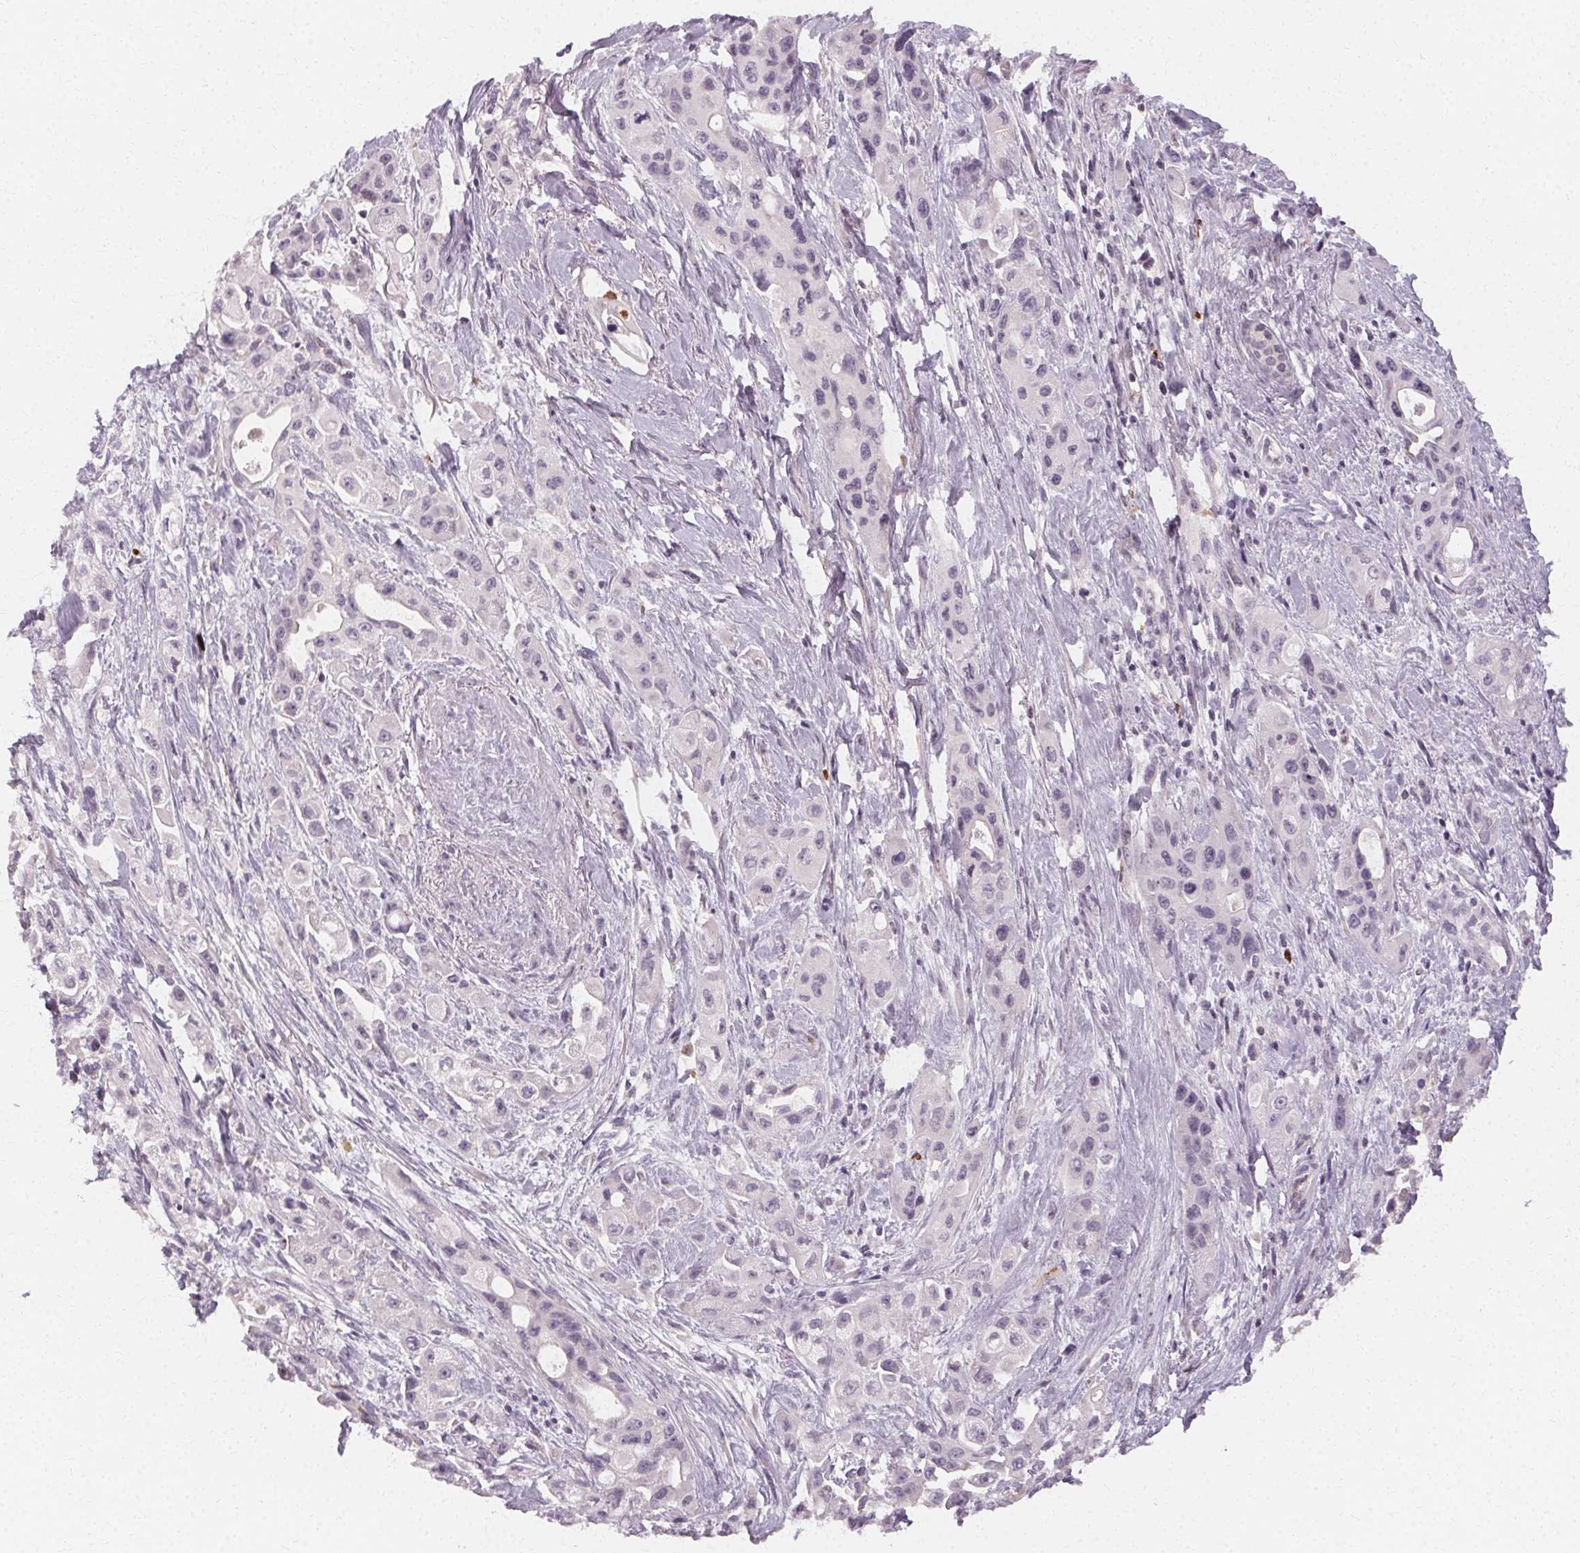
{"staining": {"intensity": "negative", "quantity": "none", "location": "none"}, "tissue": "pancreatic cancer", "cell_type": "Tumor cells", "image_type": "cancer", "snomed": [{"axis": "morphology", "description": "Adenocarcinoma, NOS"}, {"axis": "topography", "description": "Pancreas"}], "caption": "The micrograph demonstrates no staining of tumor cells in pancreatic cancer. (Stains: DAB immunohistochemistry with hematoxylin counter stain, Microscopy: brightfield microscopy at high magnification).", "gene": "CLCNKB", "patient": {"sex": "female", "age": 66}}